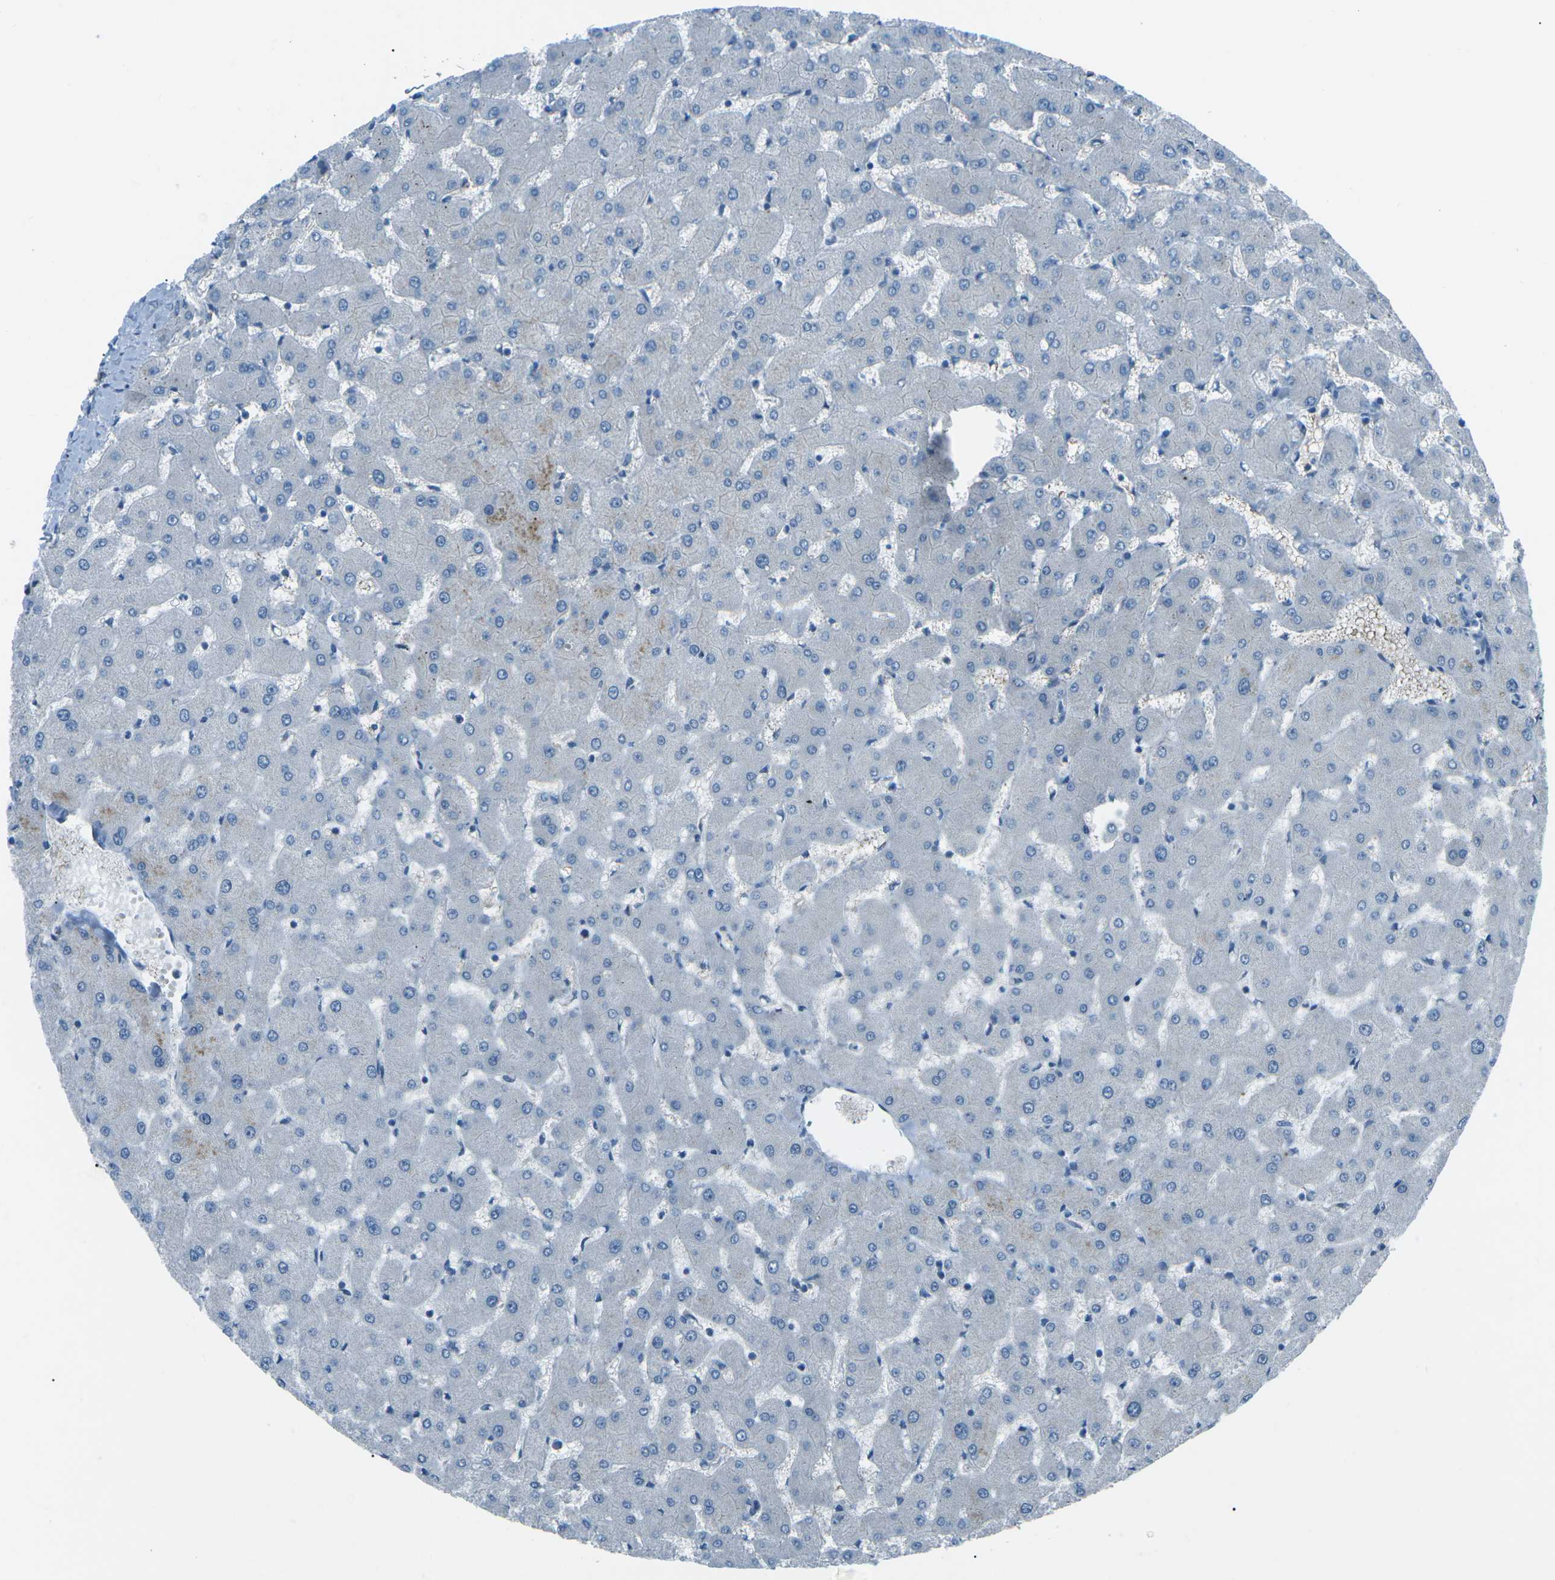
{"staining": {"intensity": "negative", "quantity": "none", "location": "none"}, "tissue": "liver", "cell_type": "Cholangiocytes", "image_type": "normal", "snomed": [{"axis": "morphology", "description": "Normal tissue, NOS"}, {"axis": "topography", "description": "Liver"}], "caption": "Immunohistochemistry (IHC) image of unremarkable liver: human liver stained with DAB displays no significant protein positivity in cholangiocytes. The staining is performed using DAB (3,3'-diaminobenzidine) brown chromogen with nuclei counter-stained in using hematoxylin.", "gene": "PRKCA", "patient": {"sex": "female", "age": 63}}